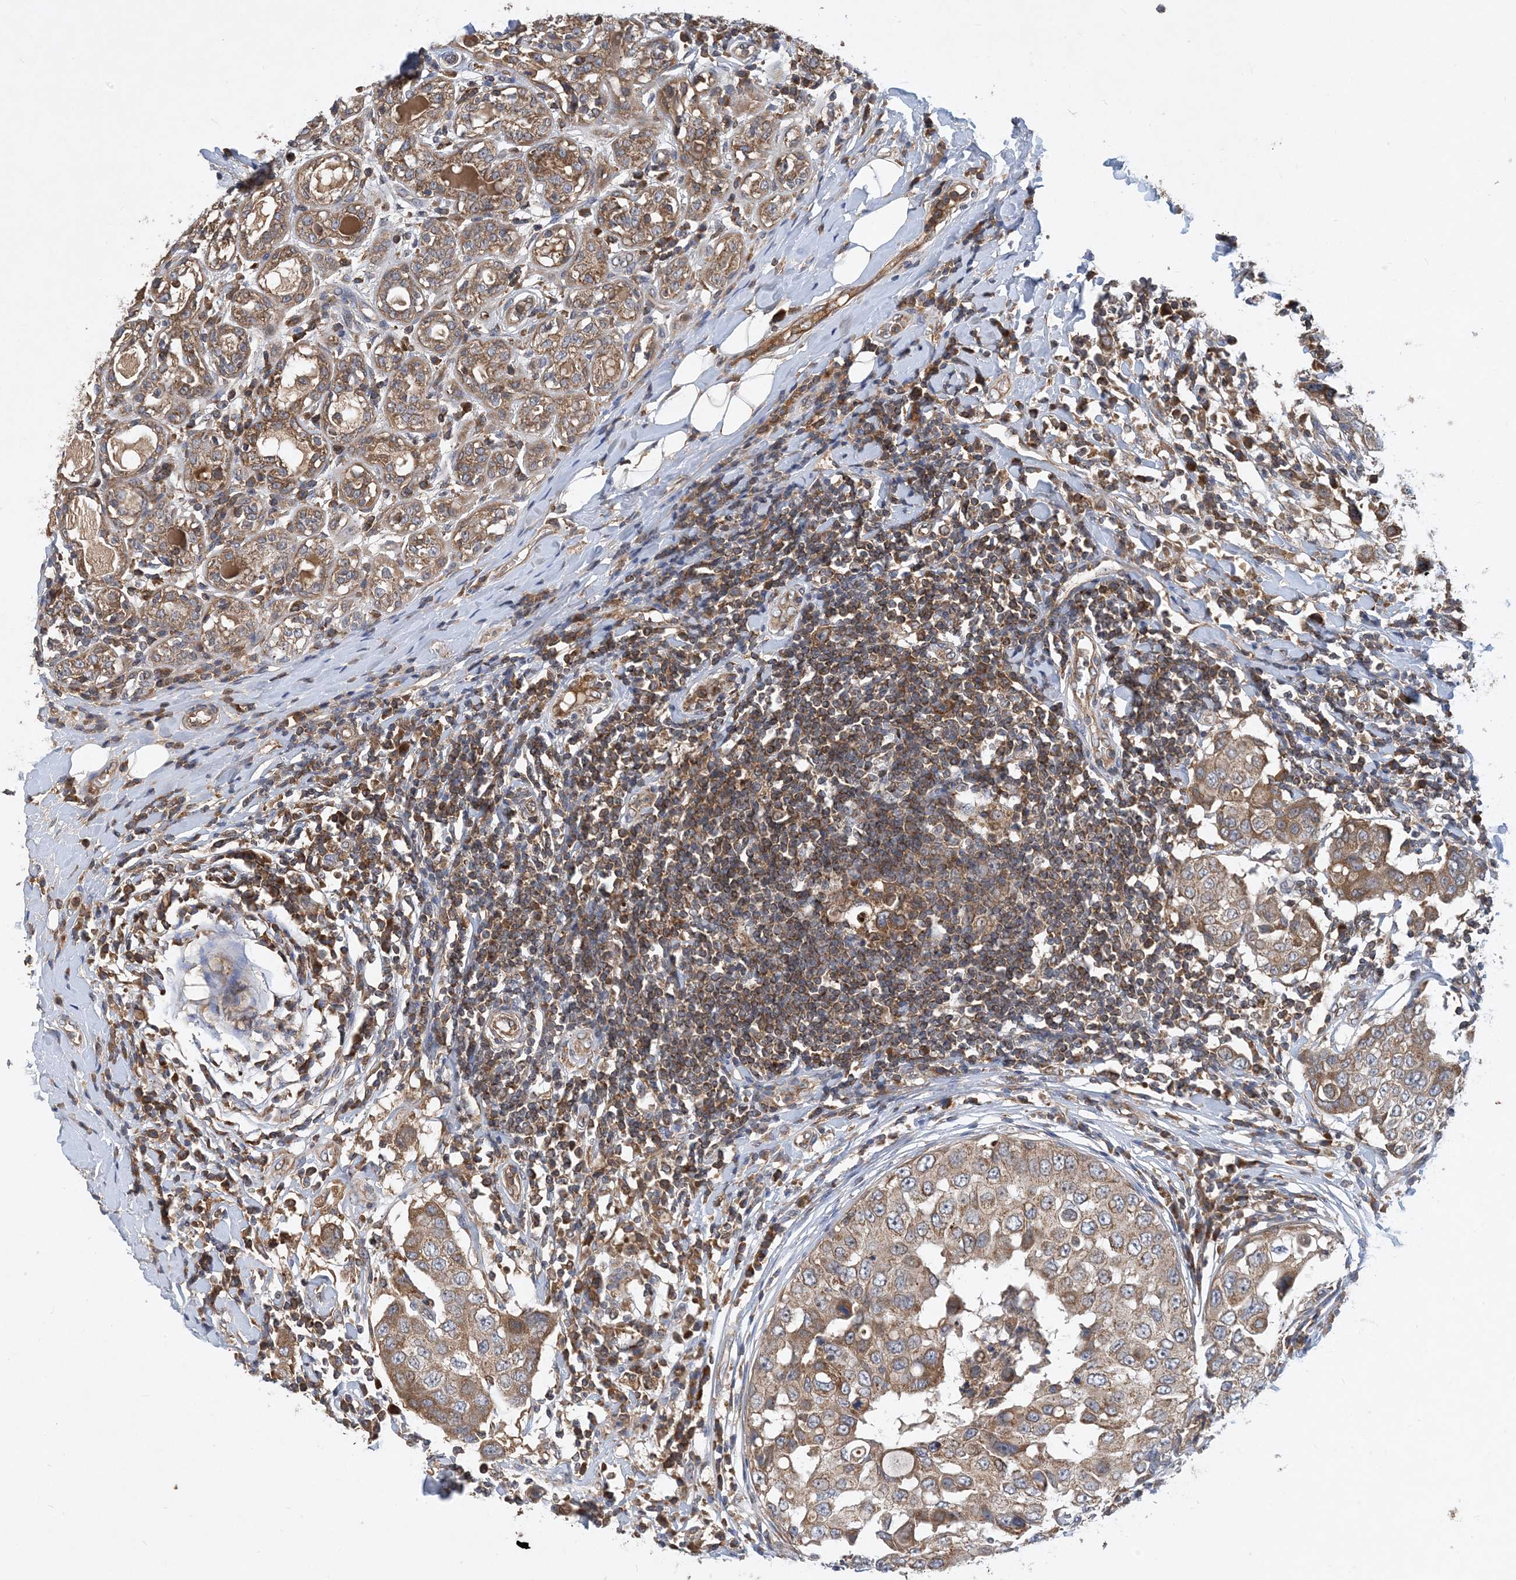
{"staining": {"intensity": "moderate", "quantity": ">75%", "location": "cytoplasmic/membranous"}, "tissue": "breast cancer", "cell_type": "Tumor cells", "image_type": "cancer", "snomed": [{"axis": "morphology", "description": "Duct carcinoma"}, {"axis": "topography", "description": "Breast"}], "caption": "An image of human breast cancer (infiltrating ductal carcinoma) stained for a protein displays moderate cytoplasmic/membranous brown staining in tumor cells.", "gene": "STK19", "patient": {"sex": "female", "age": 27}}